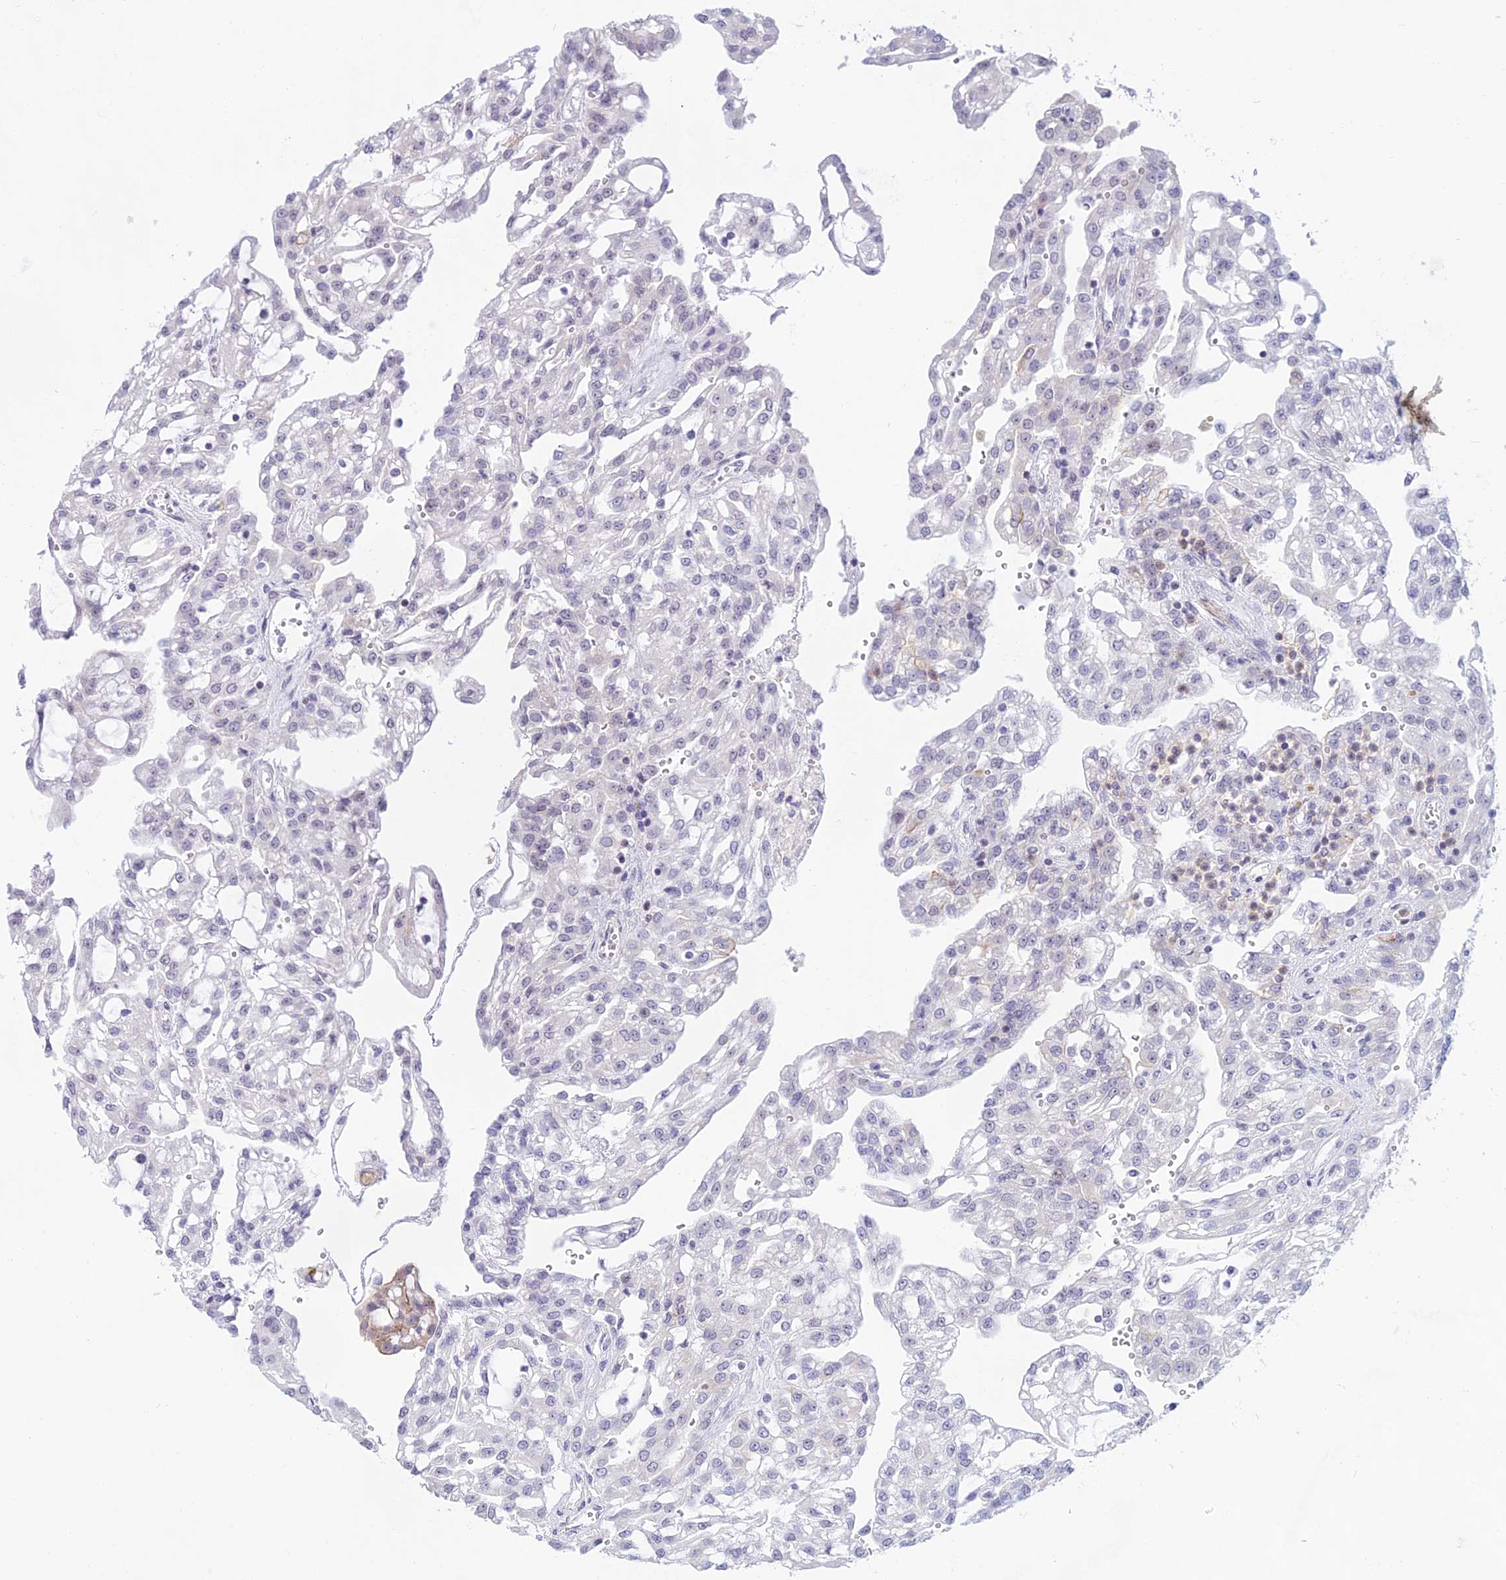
{"staining": {"intensity": "negative", "quantity": "none", "location": "none"}, "tissue": "renal cancer", "cell_type": "Tumor cells", "image_type": "cancer", "snomed": [{"axis": "morphology", "description": "Adenocarcinoma, NOS"}, {"axis": "topography", "description": "Kidney"}], "caption": "Immunohistochemical staining of renal adenocarcinoma demonstrates no significant positivity in tumor cells.", "gene": "KRR1", "patient": {"sex": "male", "age": 63}}